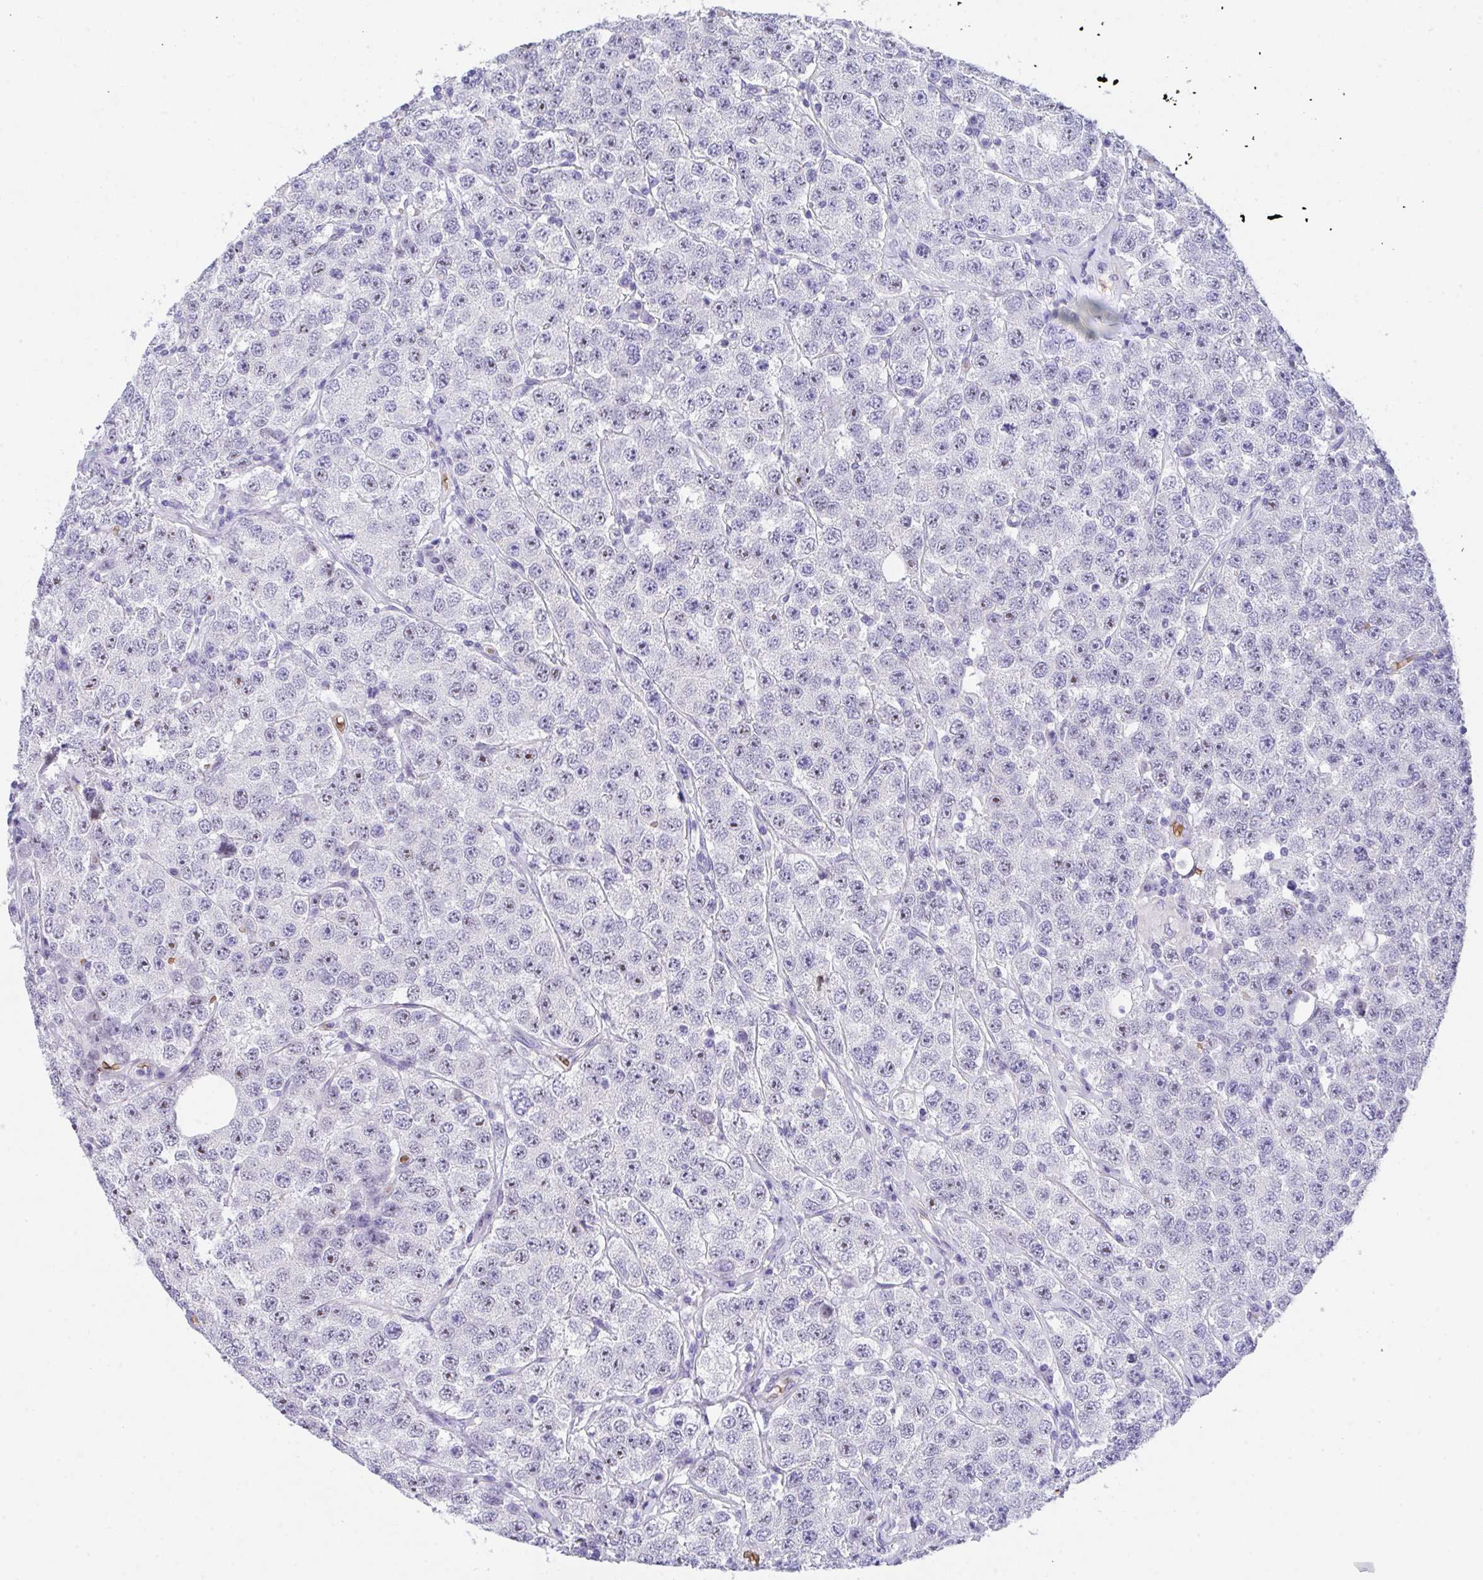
{"staining": {"intensity": "negative", "quantity": "none", "location": "none"}, "tissue": "testis cancer", "cell_type": "Tumor cells", "image_type": "cancer", "snomed": [{"axis": "morphology", "description": "Seminoma, NOS"}, {"axis": "topography", "description": "Testis"}], "caption": "IHC micrograph of neoplastic tissue: human testis cancer stained with DAB reveals no significant protein positivity in tumor cells.", "gene": "ANK1", "patient": {"sex": "male", "age": 28}}